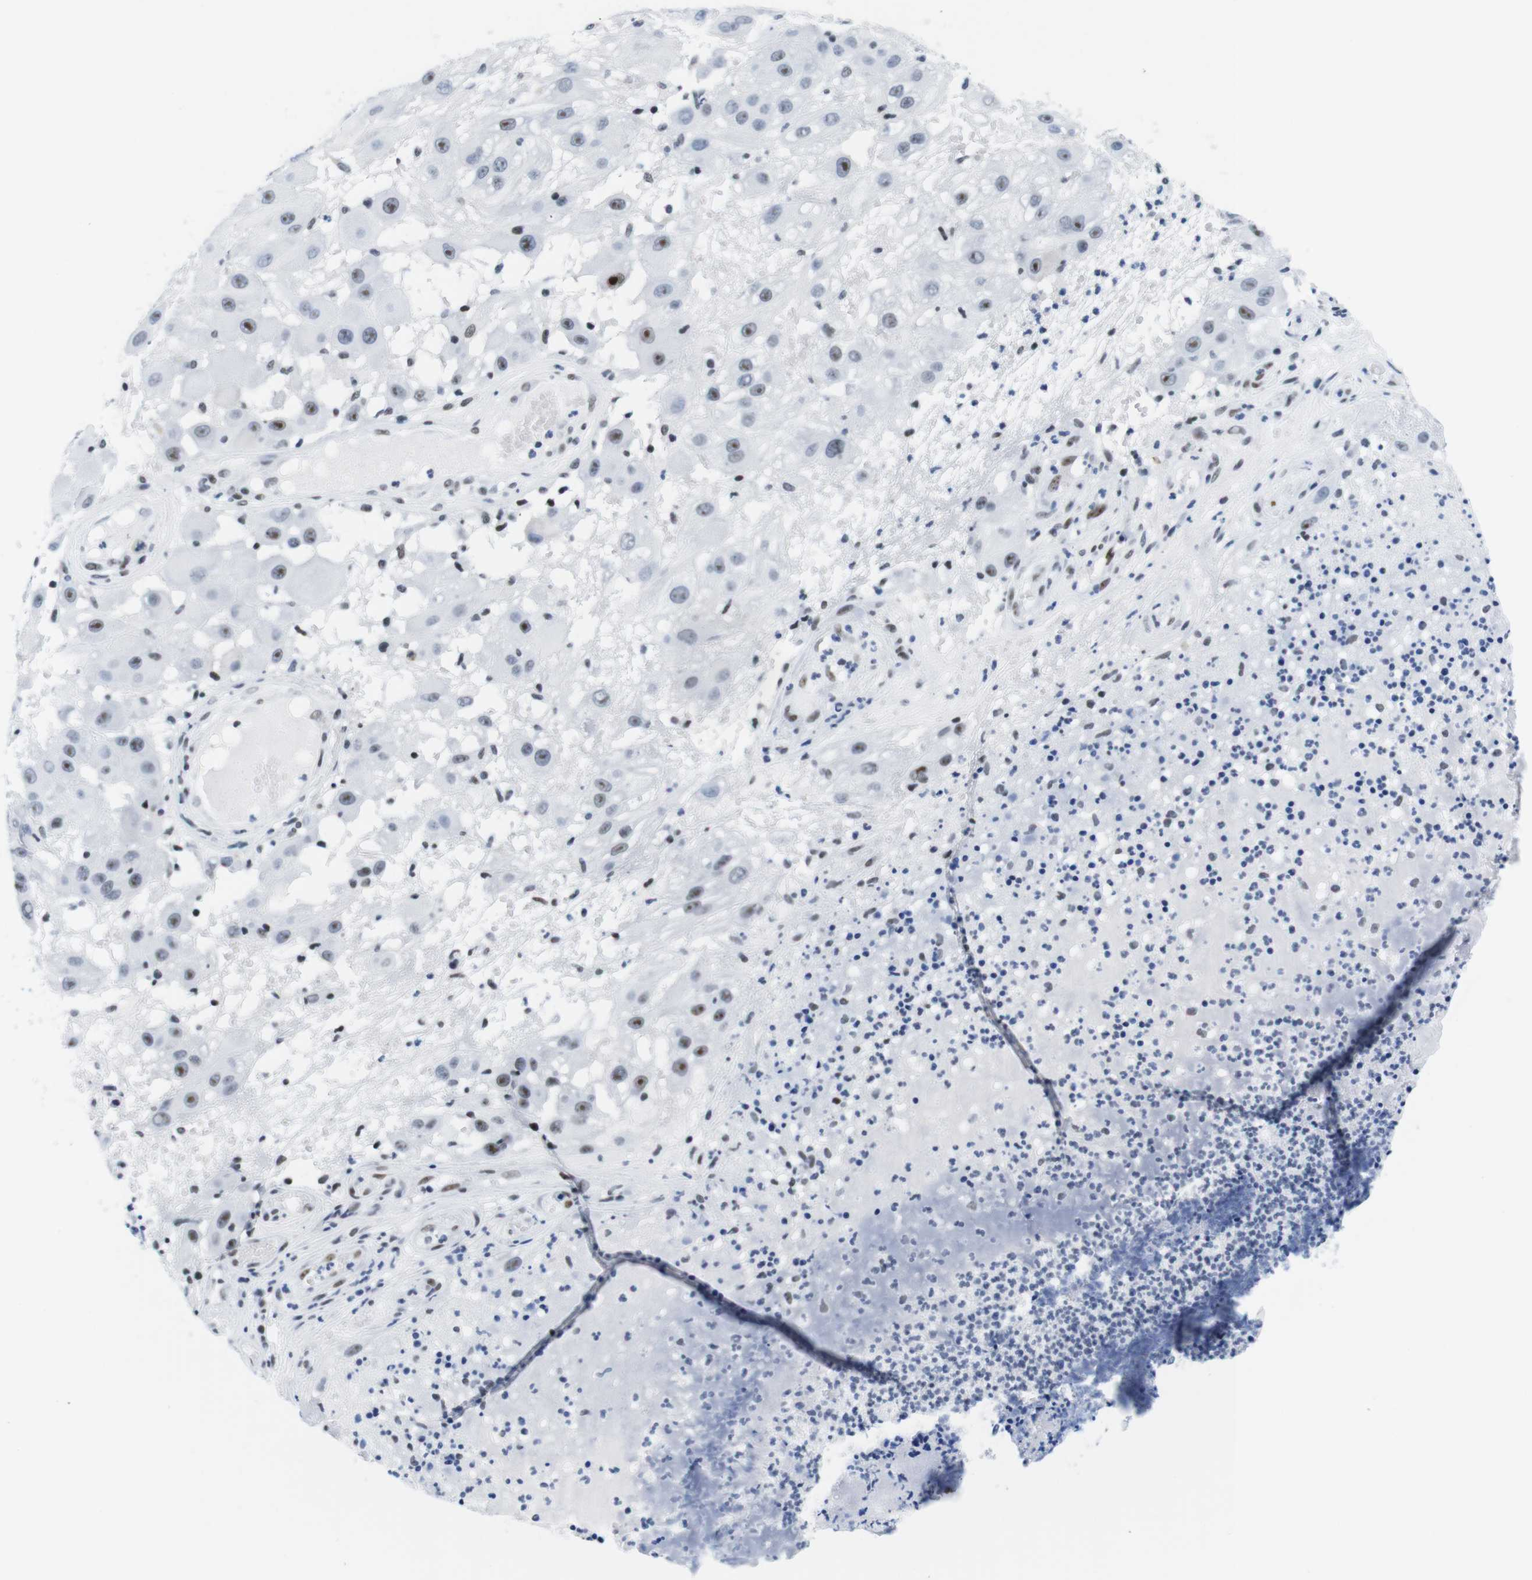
{"staining": {"intensity": "moderate", "quantity": "<25%", "location": "nuclear"}, "tissue": "melanoma", "cell_type": "Tumor cells", "image_type": "cancer", "snomed": [{"axis": "morphology", "description": "Malignant melanoma, NOS"}, {"axis": "topography", "description": "Skin"}], "caption": "Protein expression analysis of melanoma displays moderate nuclear expression in about <25% of tumor cells. Using DAB (3,3'-diaminobenzidine) (brown) and hematoxylin (blue) stains, captured at high magnification using brightfield microscopy.", "gene": "IFI16", "patient": {"sex": "female", "age": 81}}